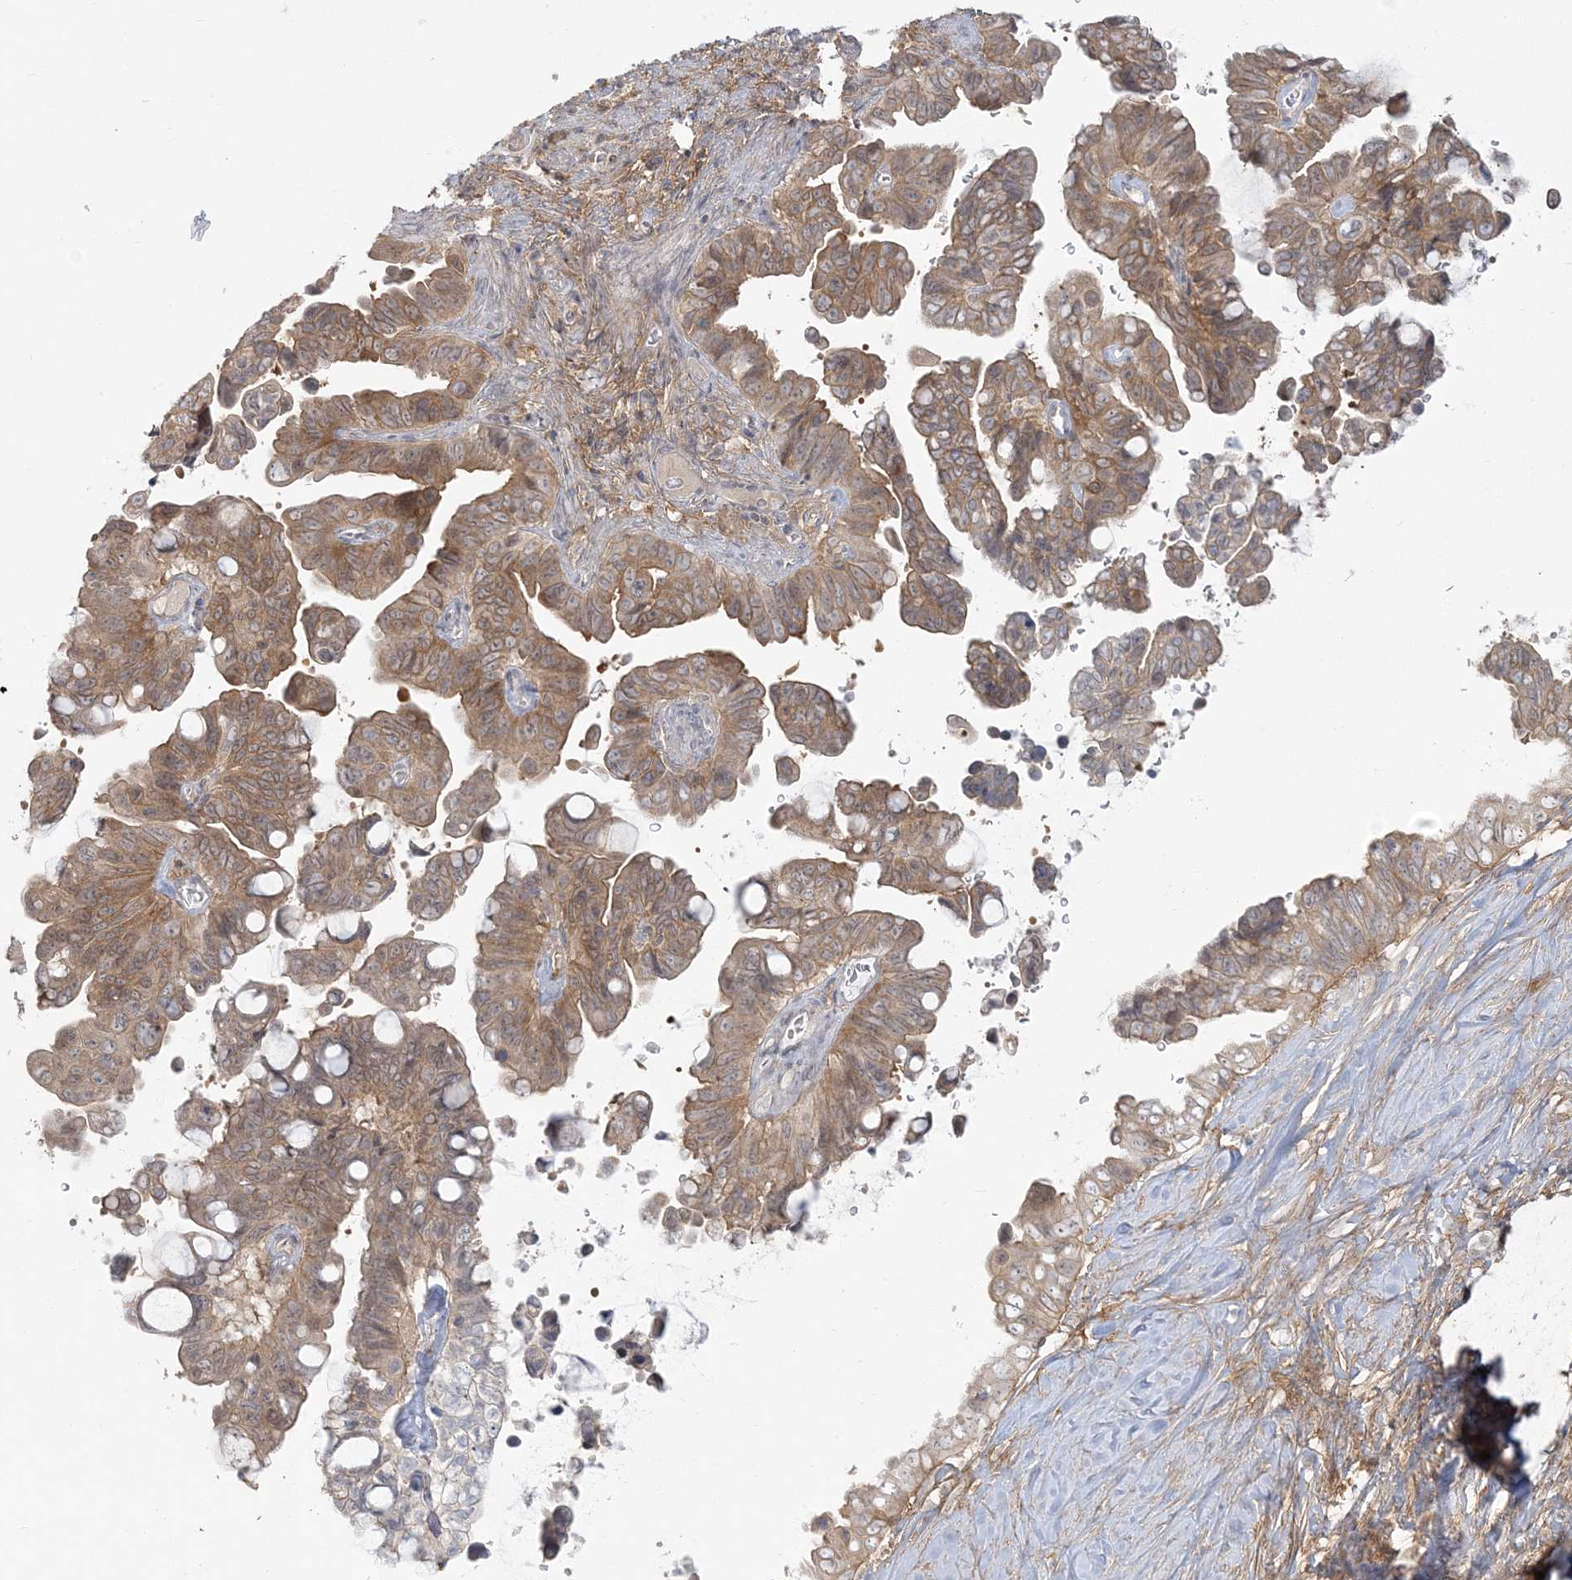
{"staining": {"intensity": "moderate", "quantity": ">75%", "location": "cytoplasmic/membranous"}, "tissue": "pancreatic cancer", "cell_type": "Tumor cells", "image_type": "cancer", "snomed": [{"axis": "morphology", "description": "Adenocarcinoma, NOS"}, {"axis": "topography", "description": "Pancreas"}], "caption": "Tumor cells display medium levels of moderate cytoplasmic/membranous expression in about >75% of cells in pancreatic cancer (adenocarcinoma). (DAB IHC with brightfield microscopy, high magnification).", "gene": "ANKS1A", "patient": {"sex": "female", "age": 72}}